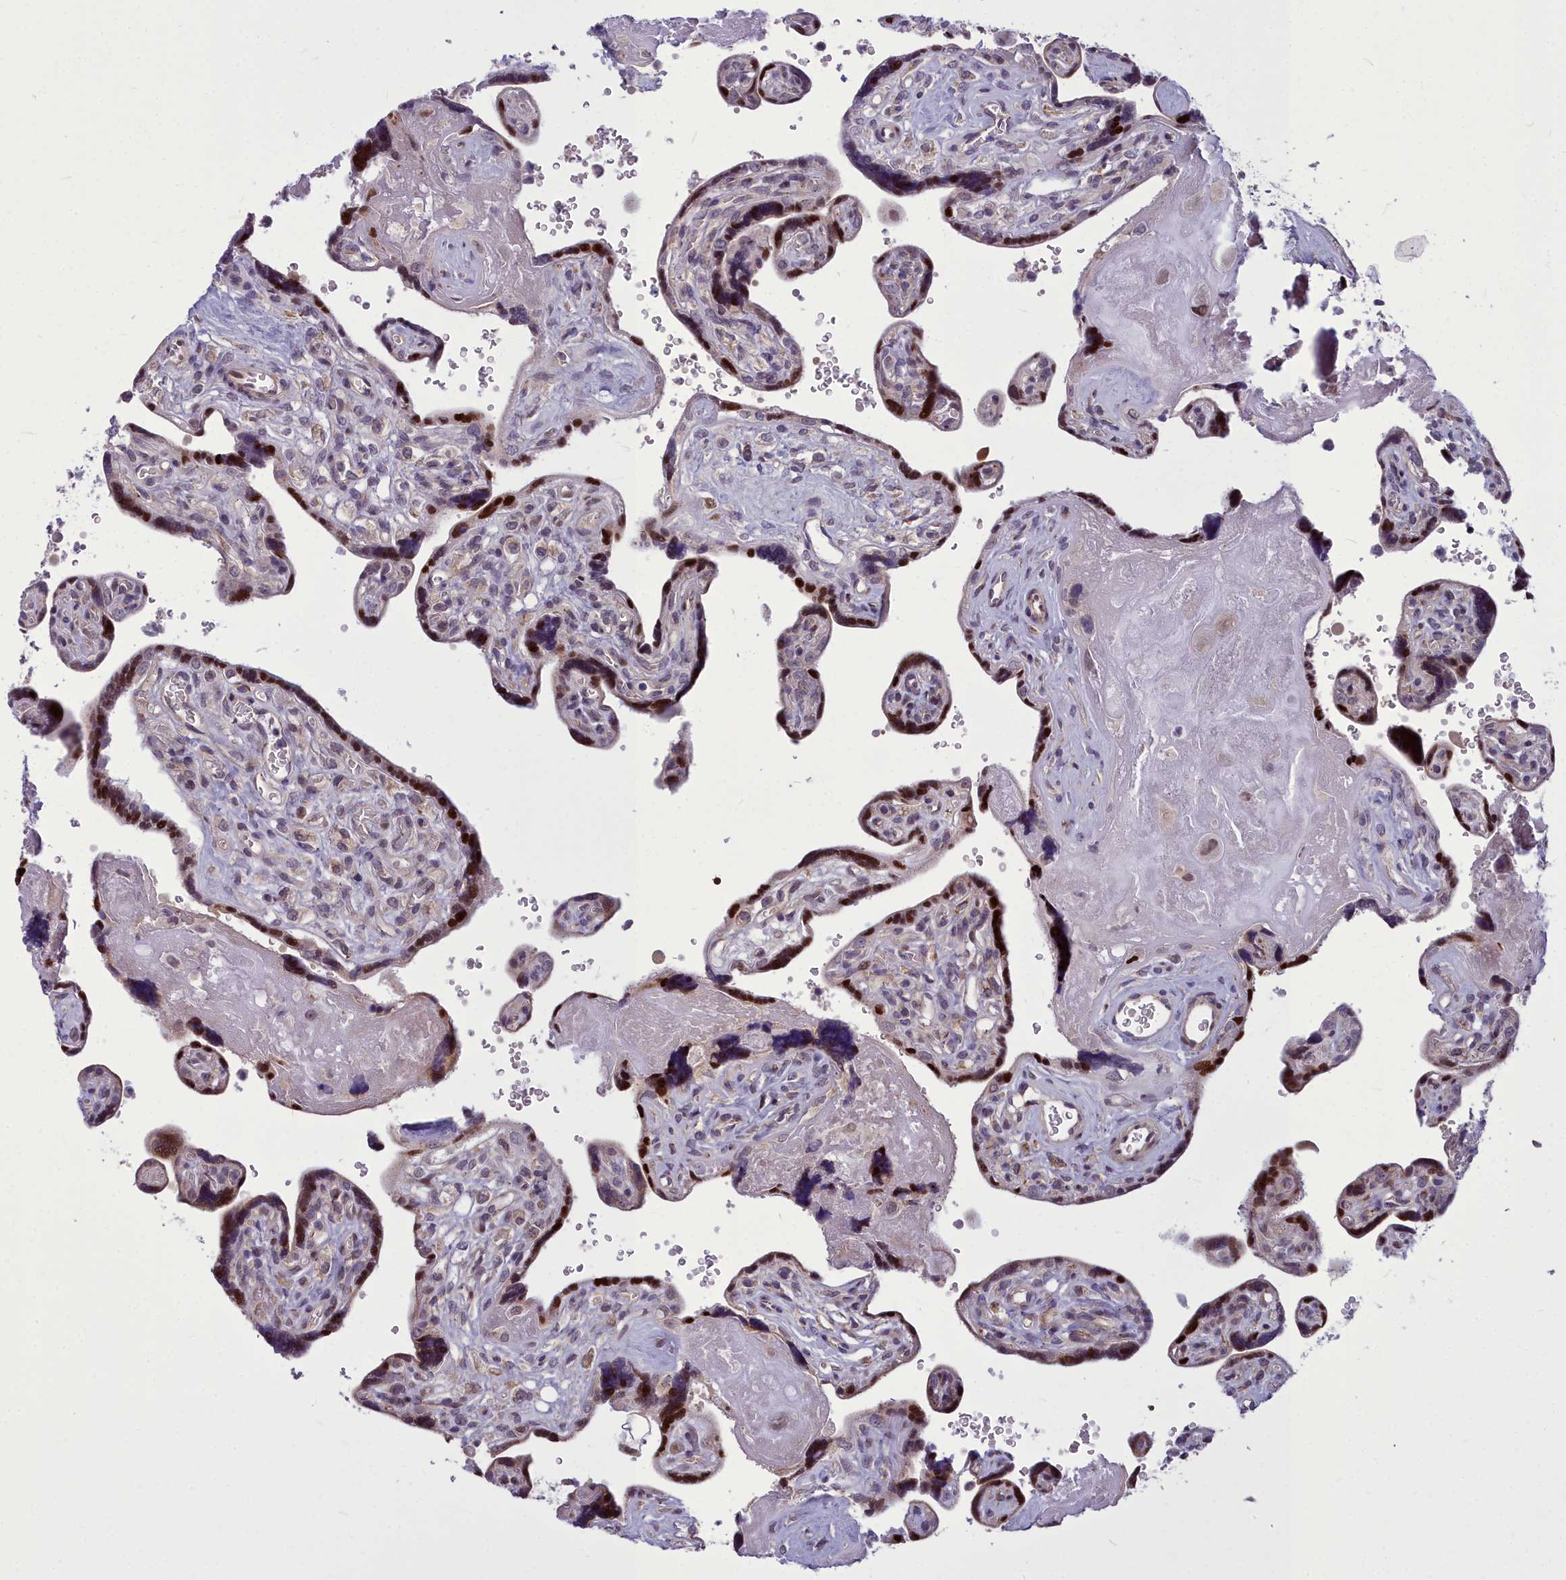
{"staining": {"intensity": "strong", "quantity": "25%-75%", "location": "nuclear"}, "tissue": "placenta", "cell_type": "Trophoblastic cells", "image_type": "normal", "snomed": [{"axis": "morphology", "description": "Normal tissue, NOS"}, {"axis": "topography", "description": "Placenta"}], "caption": "Normal placenta exhibits strong nuclear positivity in approximately 25%-75% of trophoblastic cells, visualized by immunohistochemistry.", "gene": "AP1M1", "patient": {"sex": "female", "age": 39}}